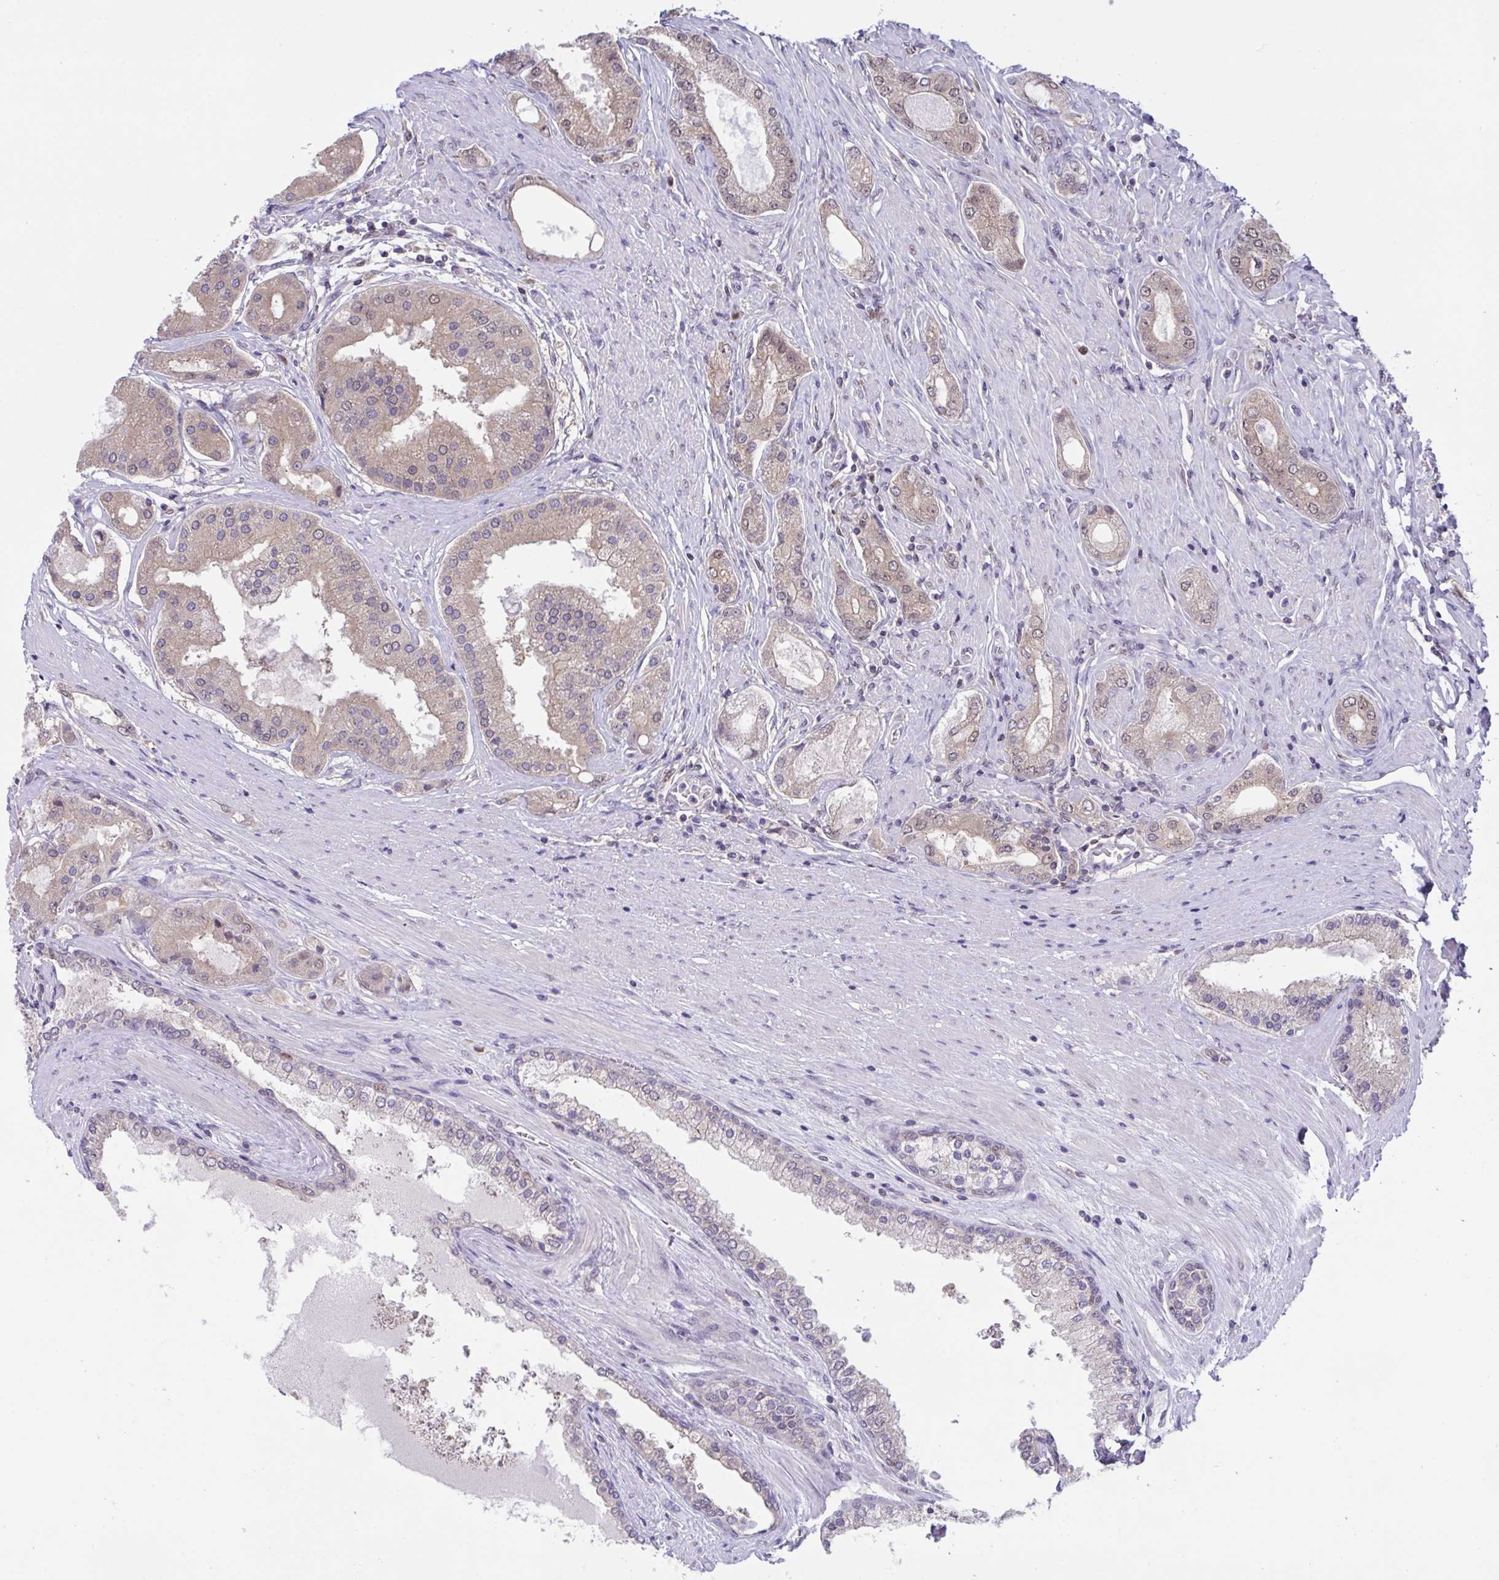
{"staining": {"intensity": "weak", "quantity": "25%-75%", "location": "nuclear"}, "tissue": "prostate cancer", "cell_type": "Tumor cells", "image_type": "cancer", "snomed": [{"axis": "morphology", "description": "Adenocarcinoma, High grade"}, {"axis": "topography", "description": "Prostate"}], "caption": "Prostate cancer (high-grade adenocarcinoma) stained for a protein (brown) demonstrates weak nuclear positive positivity in about 25%-75% of tumor cells.", "gene": "ZNF444", "patient": {"sex": "male", "age": 67}}